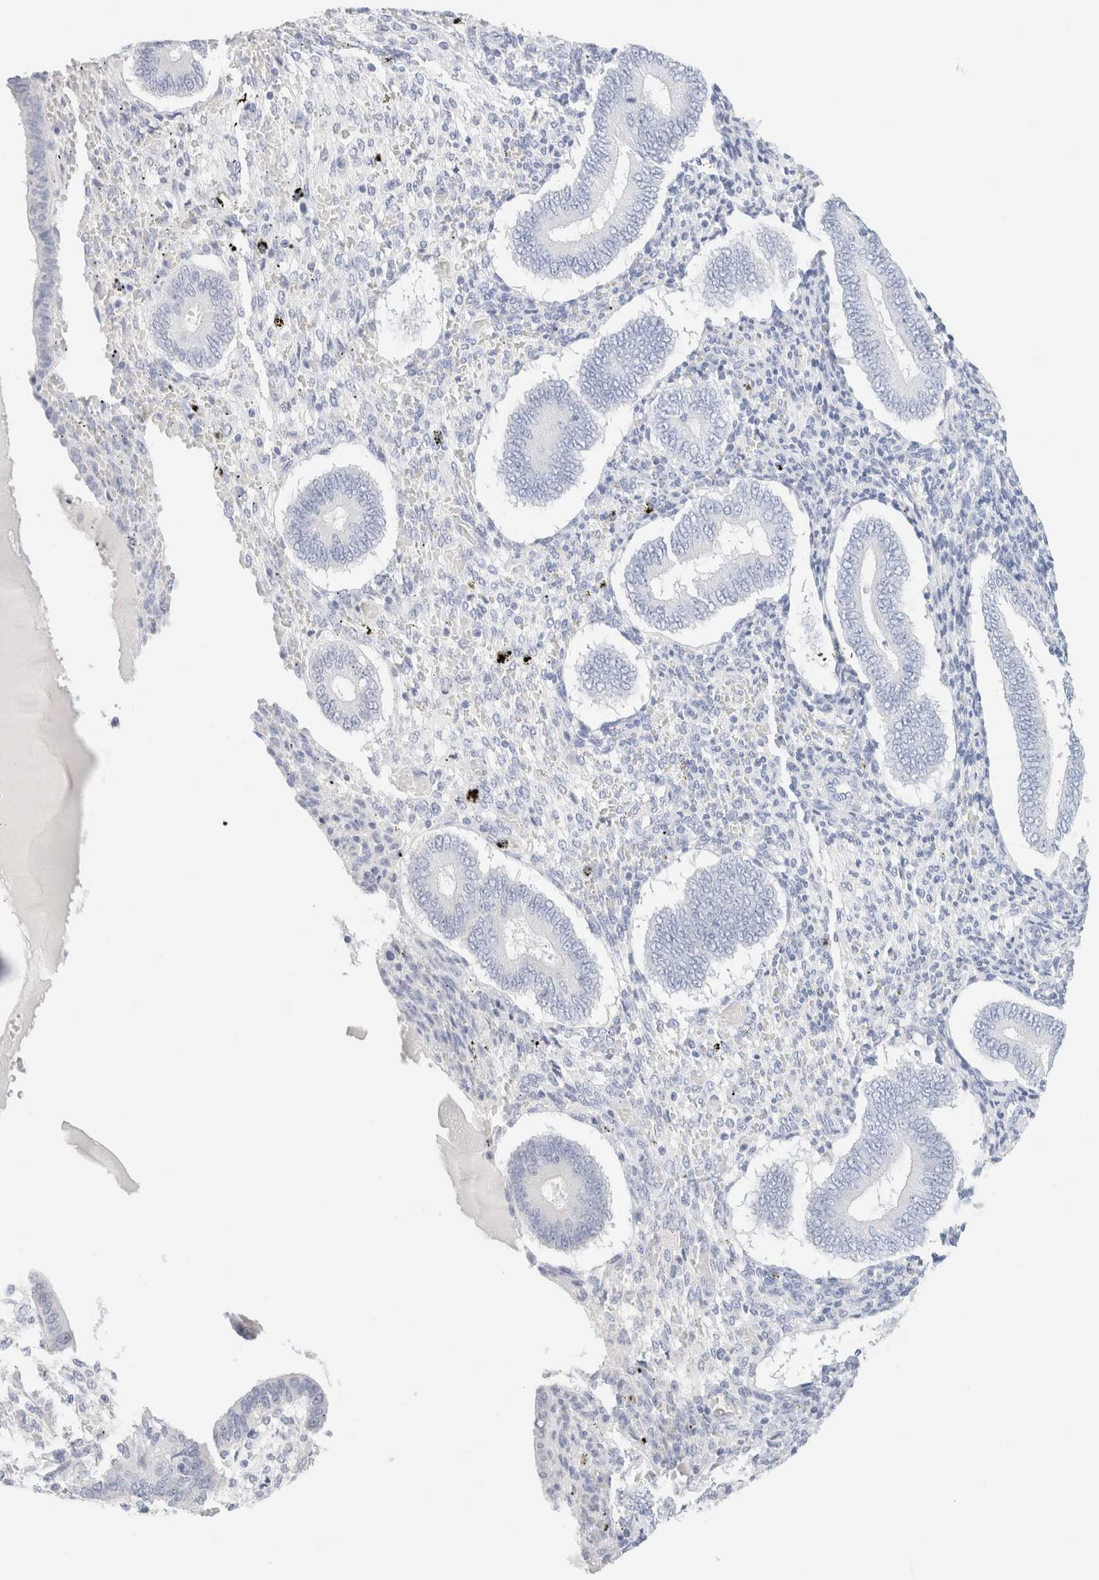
{"staining": {"intensity": "negative", "quantity": "none", "location": "none"}, "tissue": "endometrium", "cell_type": "Cells in endometrial stroma", "image_type": "normal", "snomed": [{"axis": "morphology", "description": "Normal tissue, NOS"}, {"axis": "topography", "description": "Endometrium"}], "caption": "An immunohistochemistry photomicrograph of unremarkable endometrium is shown. There is no staining in cells in endometrial stroma of endometrium. (Stains: DAB IHC with hematoxylin counter stain, Microscopy: brightfield microscopy at high magnification).", "gene": "DPYS", "patient": {"sex": "female", "age": 42}}